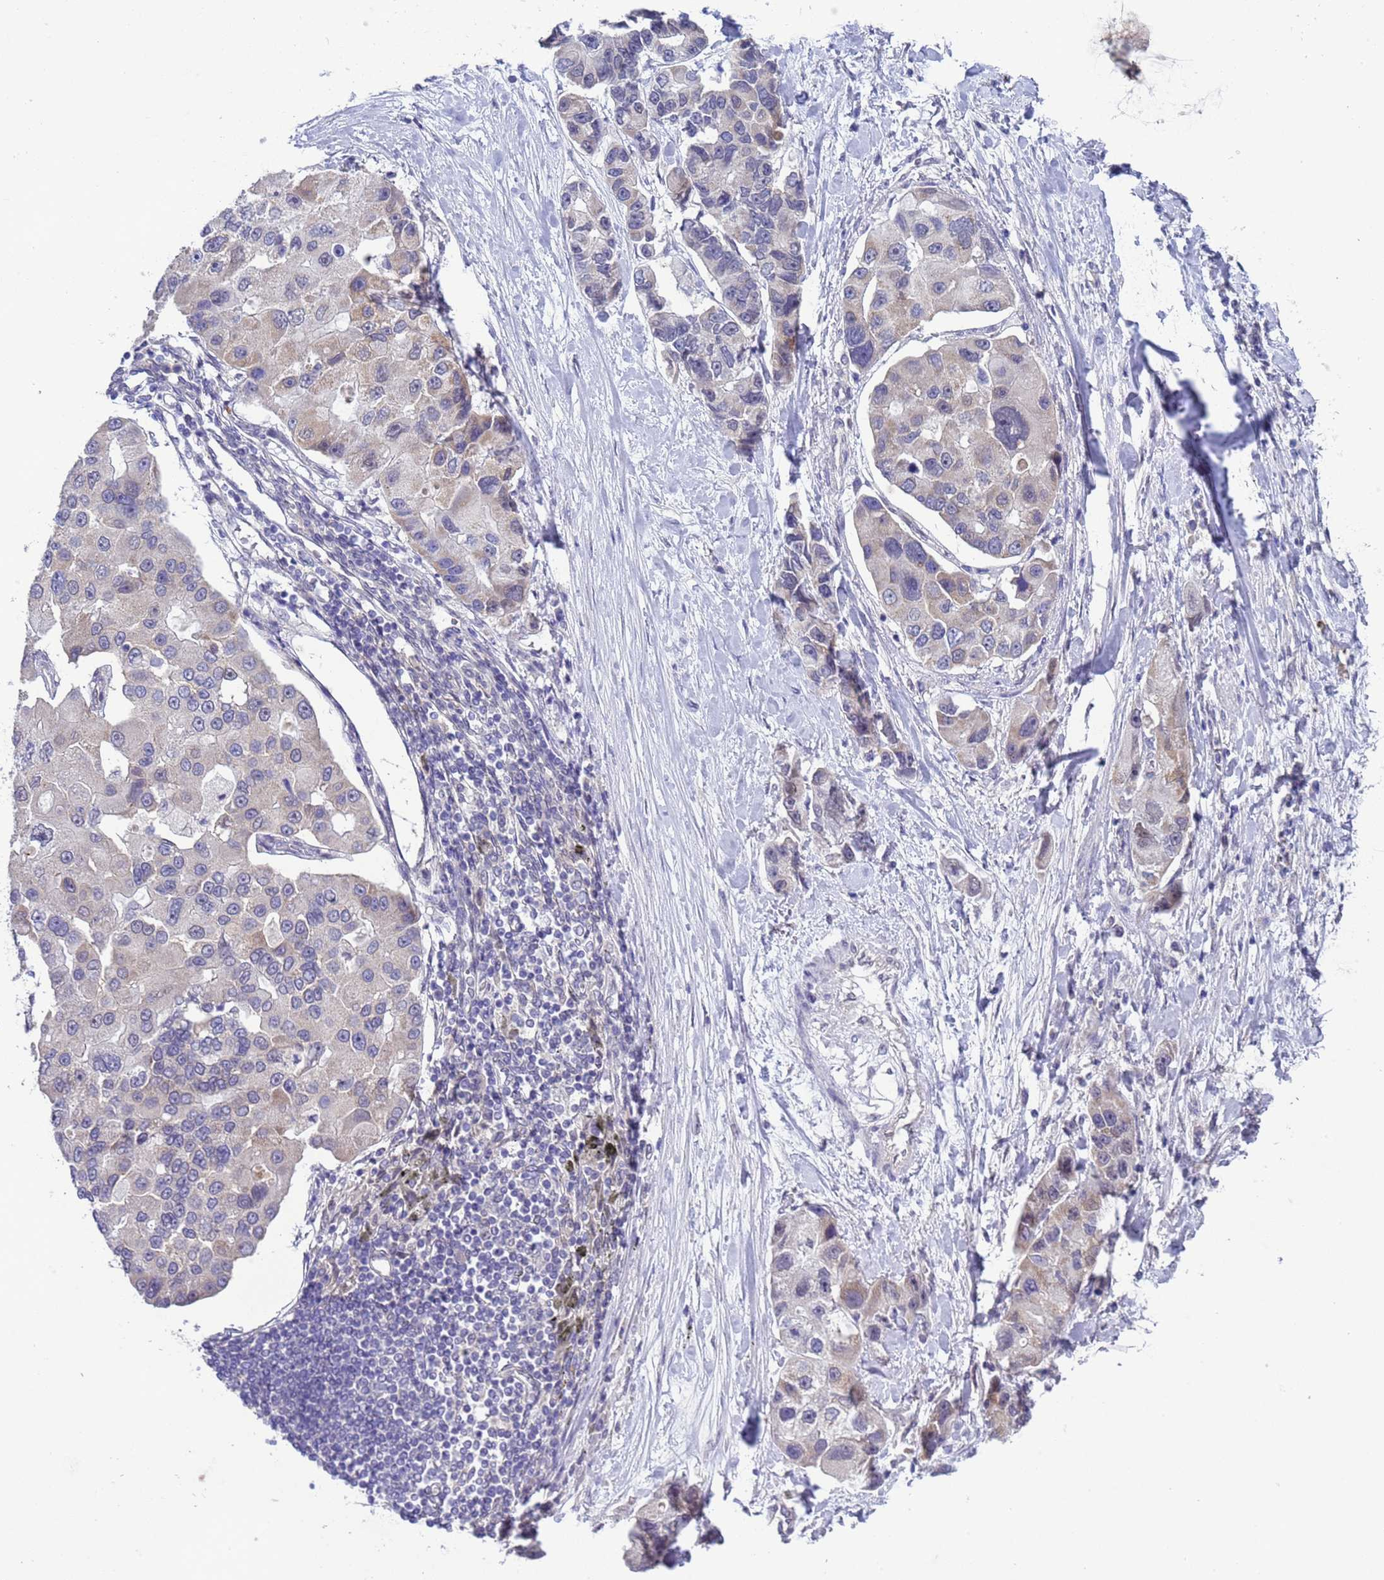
{"staining": {"intensity": "weak", "quantity": "<25%", "location": "cytoplasmic/membranous"}, "tissue": "lung cancer", "cell_type": "Tumor cells", "image_type": "cancer", "snomed": [{"axis": "morphology", "description": "Adenocarcinoma, NOS"}, {"axis": "topography", "description": "Lung"}], "caption": "Adenocarcinoma (lung) stained for a protein using IHC reveals no expression tumor cells.", "gene": "TRMT10A", "patient": {"sex": "female", "age": 54}}